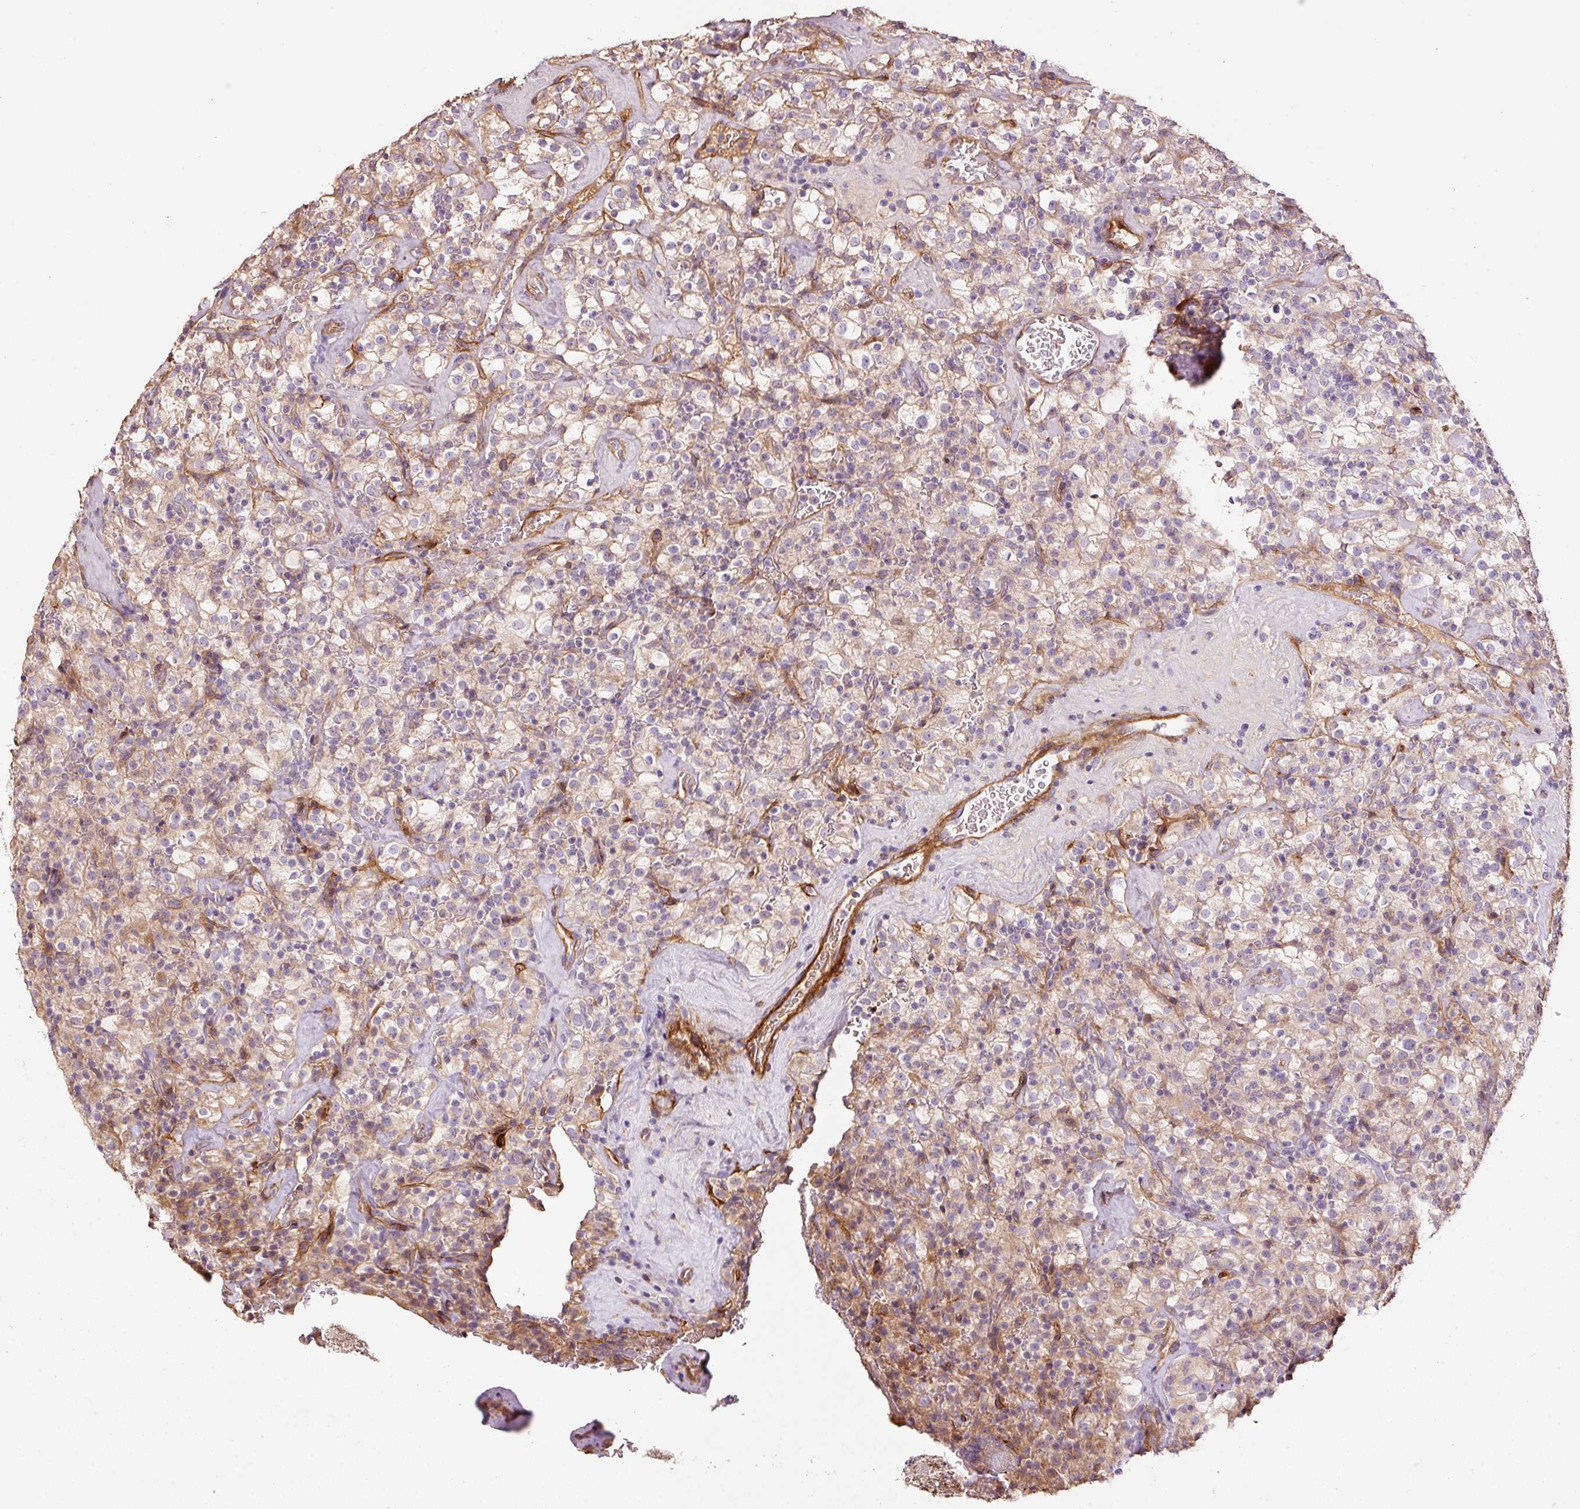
{"staining": {"intensity": "moderate", "quantity": "25%-75%", "location": "cytoplasmic/membranous"}, "tissue": "renal cancer", "cell_type": "Tumor cells", "image_type": "cancer", "snomed": [{"axis": "morphology", "description": "Adenocarcinoma, NOS"}, {"axis": "topography", "description": "Kidney"}], "caption": "Moderate cytoplasmic/membranous staining for a protein is identified in approximately 25%-75% of tumor cells of renal cancer (adenocarcinoma) using immunohistochemistry.", "gene": "NID2", "patient": {"sex": "female", "age": 74}}